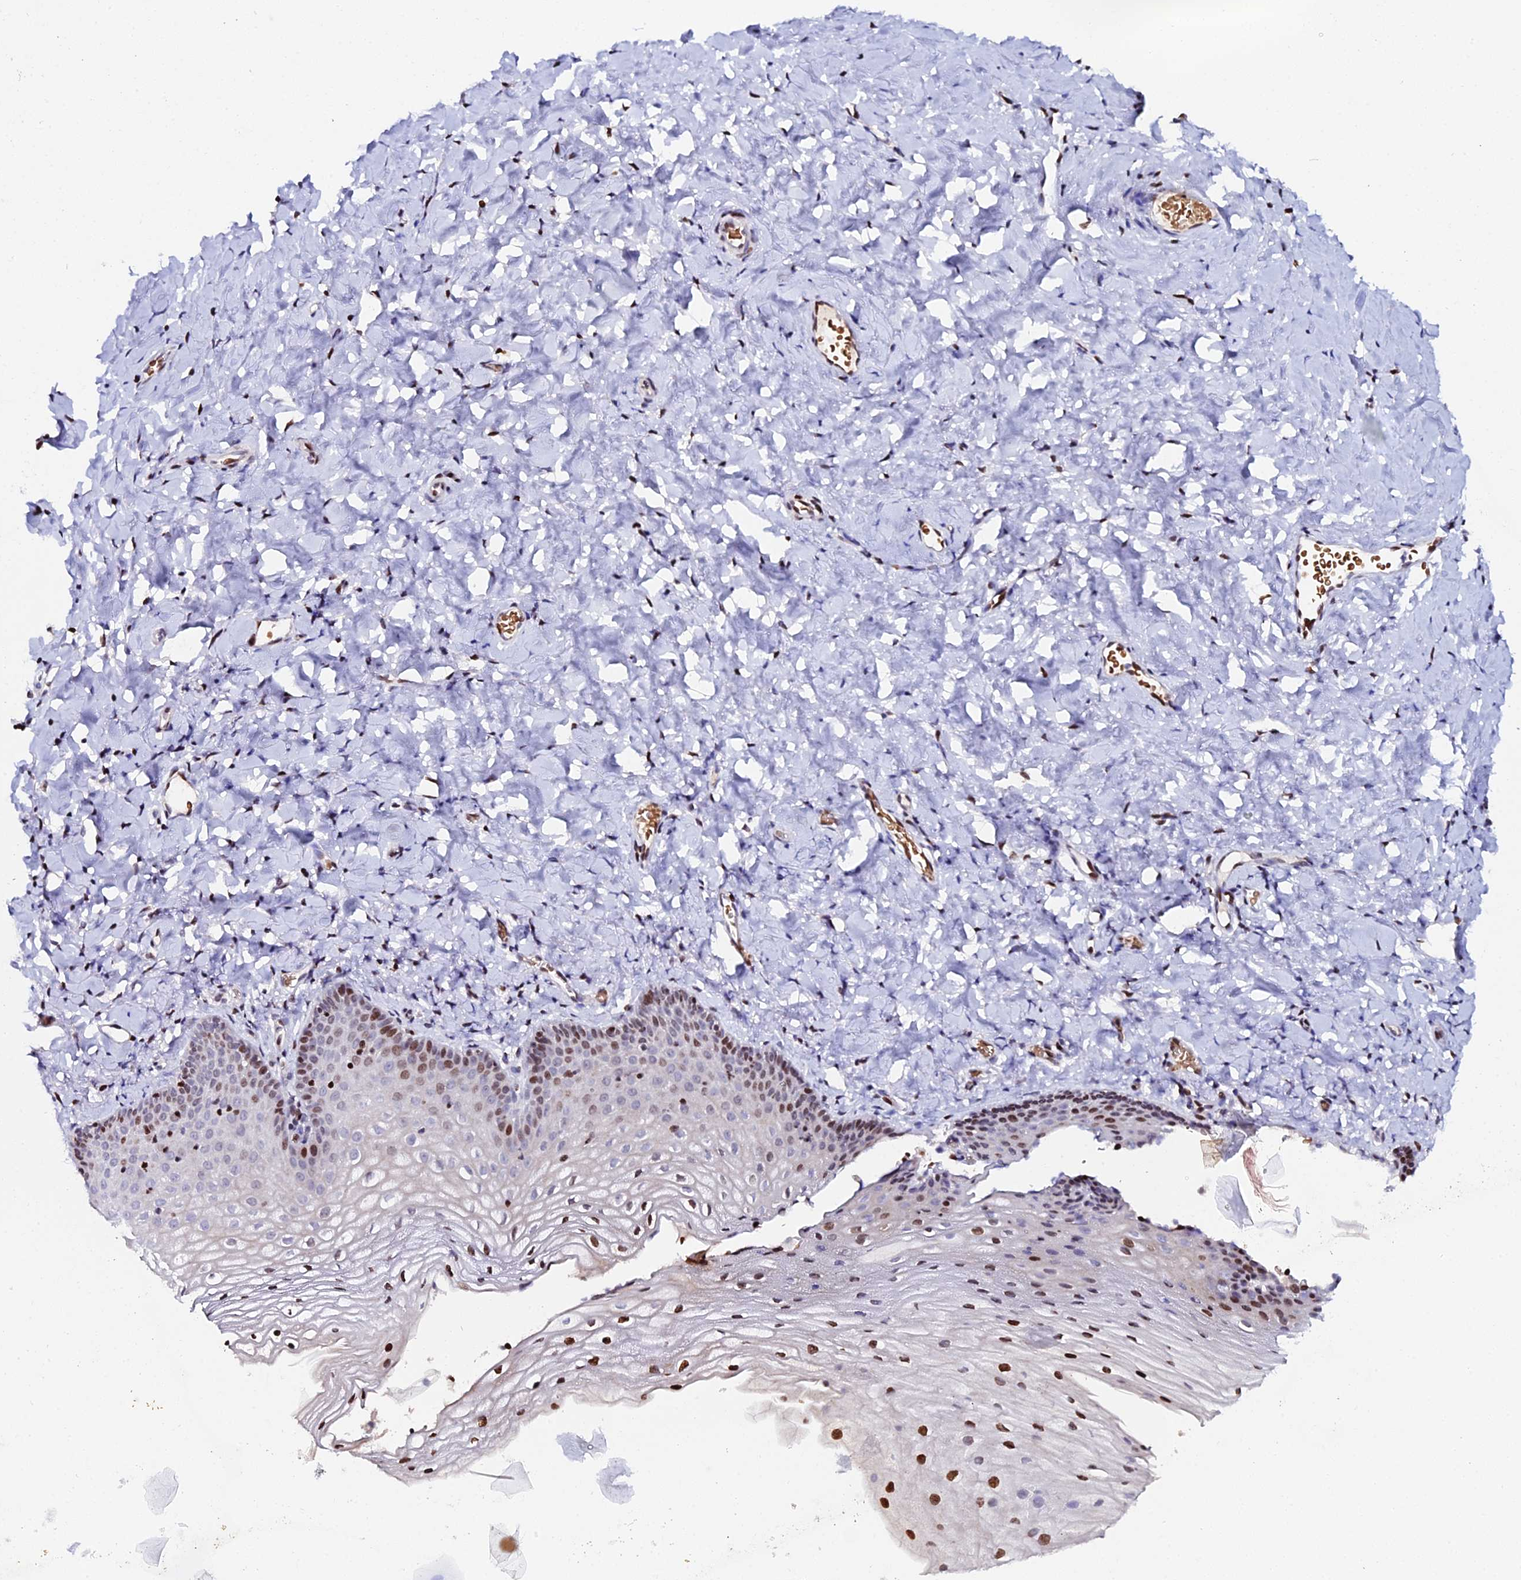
{"staining": {"intensity": "moderate", "quantity": "25%-75%", "location": "nuclear"}, "tissue": "vagina", "cell_type": "Squamous epithelial cells", "image_type": "normal", "snomed": [{"axis": "morphology", "description": "Normal tissue, NOS"}, {"axis": "topography", "description": "Vagina"}], "caption": "Squamous epithelial cells reveal medium levels of moderate nuclear positivity in approximately 25%-75% of cells in benign vagina. The staining was performed using DAB to visualize the protein expression in brown, while the nuclei were stained in blue with hematoxylin (Magnification: 20x).", "gene": "MYNN", "patient": {"sex": "female", "age": 60}}